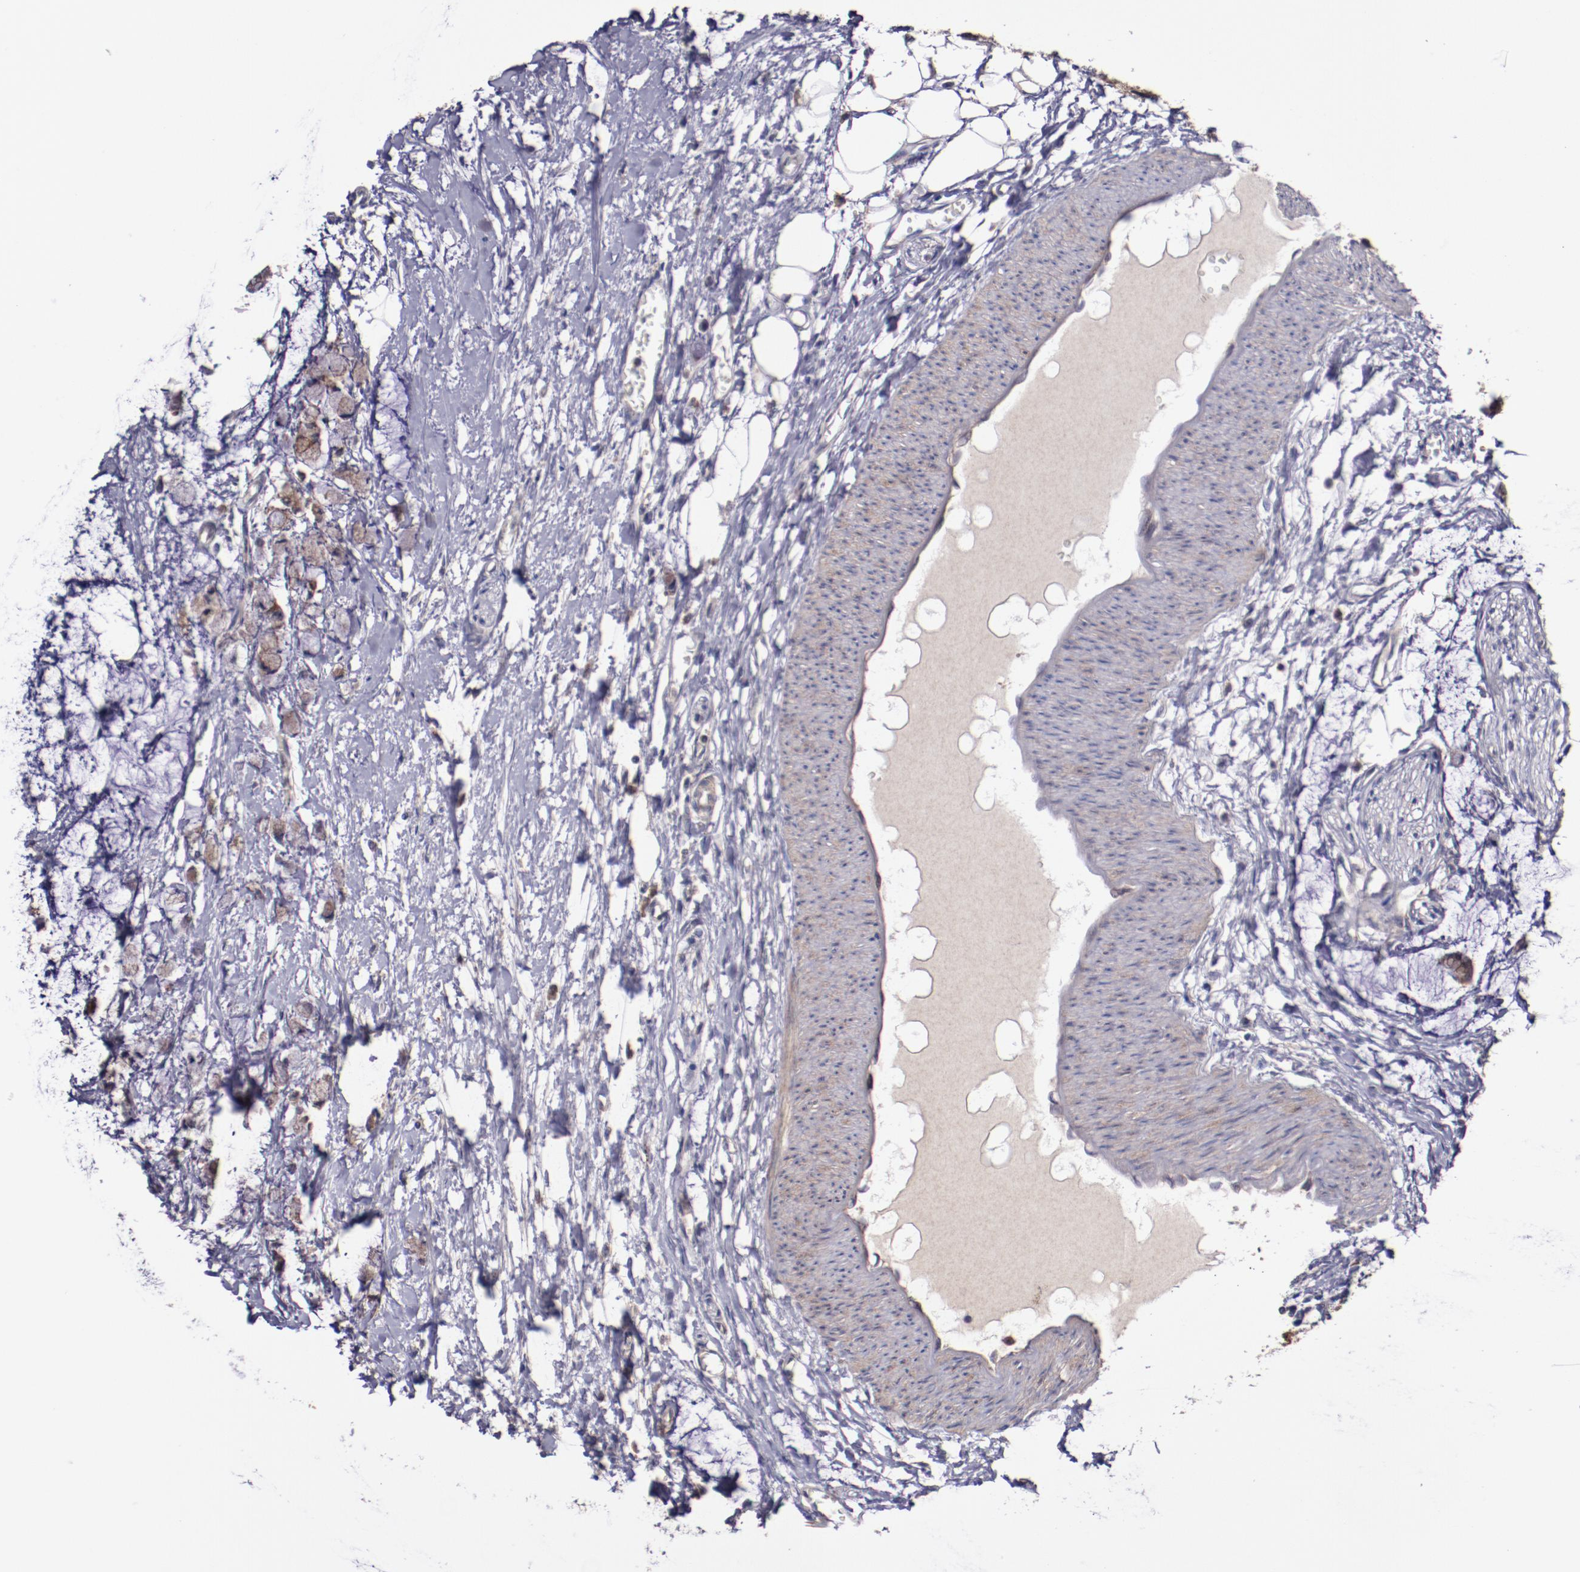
{"staining": {"intensity": "weak", "quantity": ">75%", "location": "cytoplasmic/membranous"}, "tissue": "colorectal cancer", "cell_type": "Tumor cells", "image_type": "cancer", "snomed": [{"axis": "morphology", "description": "Normal tissue, NOS"}, {"axis": "morphology", "description": "Adenocarcinoma, NOS"}, {"axis": "topography", "description": "Colon"}, {"axis": "topography", "description": "Peripheral nerve tissue"}], "caption": "Human colorectal cancer (adenocarcinoma) stained with a protein marker demonstrates weak staining in tumor cells.", "gene": "FTSJ1", "patient": {"sex": "male", "age": 14}}